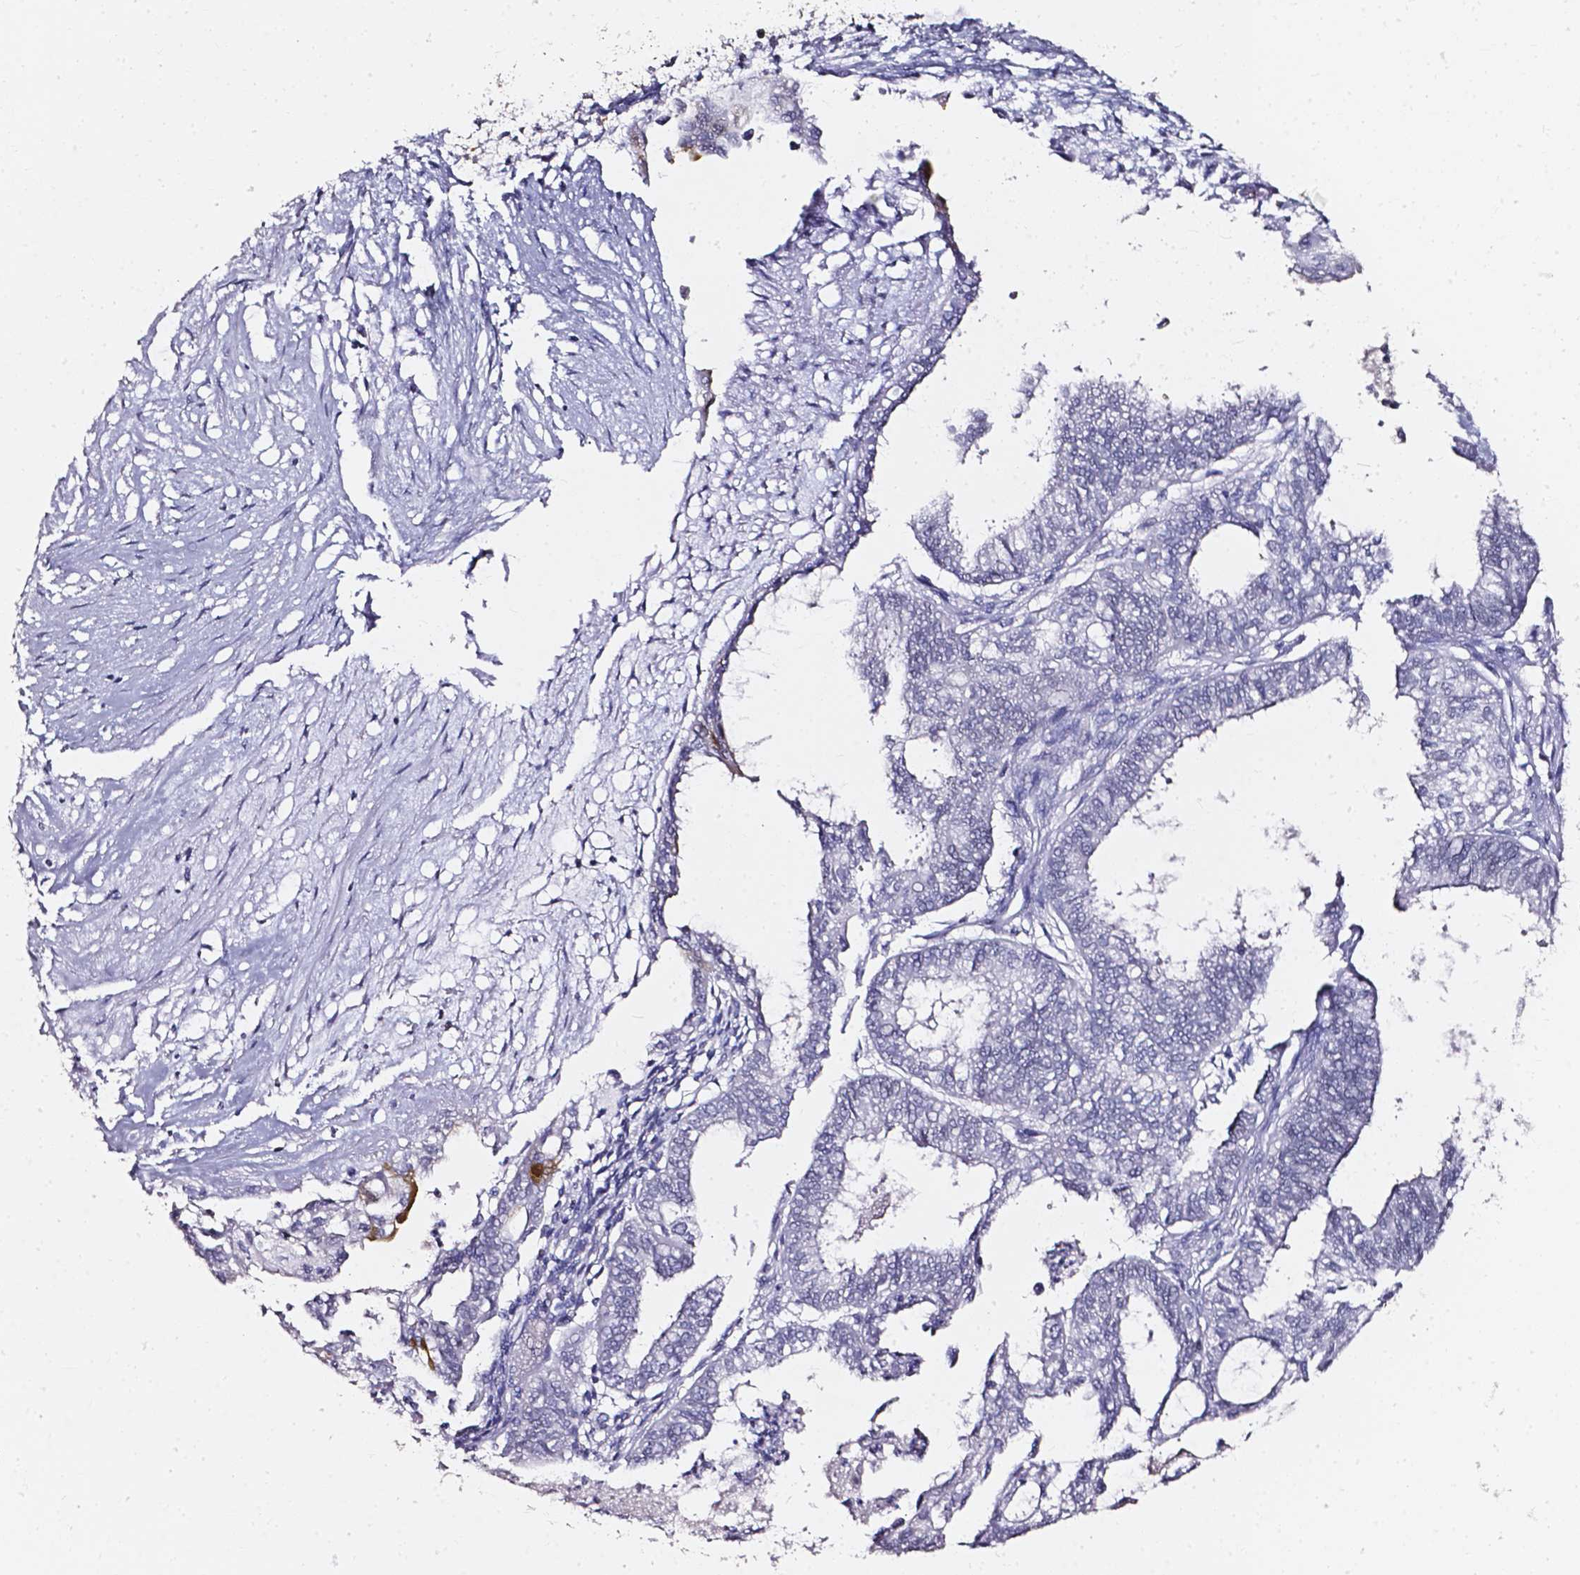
{"staining": {"intensity": "negative", "quantity": "none", "location": "none"}, "tissue": "ovarian cancer", "cell_type": "Tumor cells", "image_type": "cancer", "snomed": [{"axis": "morphology", "description": "Carcinoma, endometroid"}, {"axis": "topography", "description": "Ovary"}], "caption": "An image of human ovarian cancer (endometroid carcinoma) is negative for staining in tumor cells.", "gene": "AKR1B10", "patient": {"sex": "female", "age": 64}}